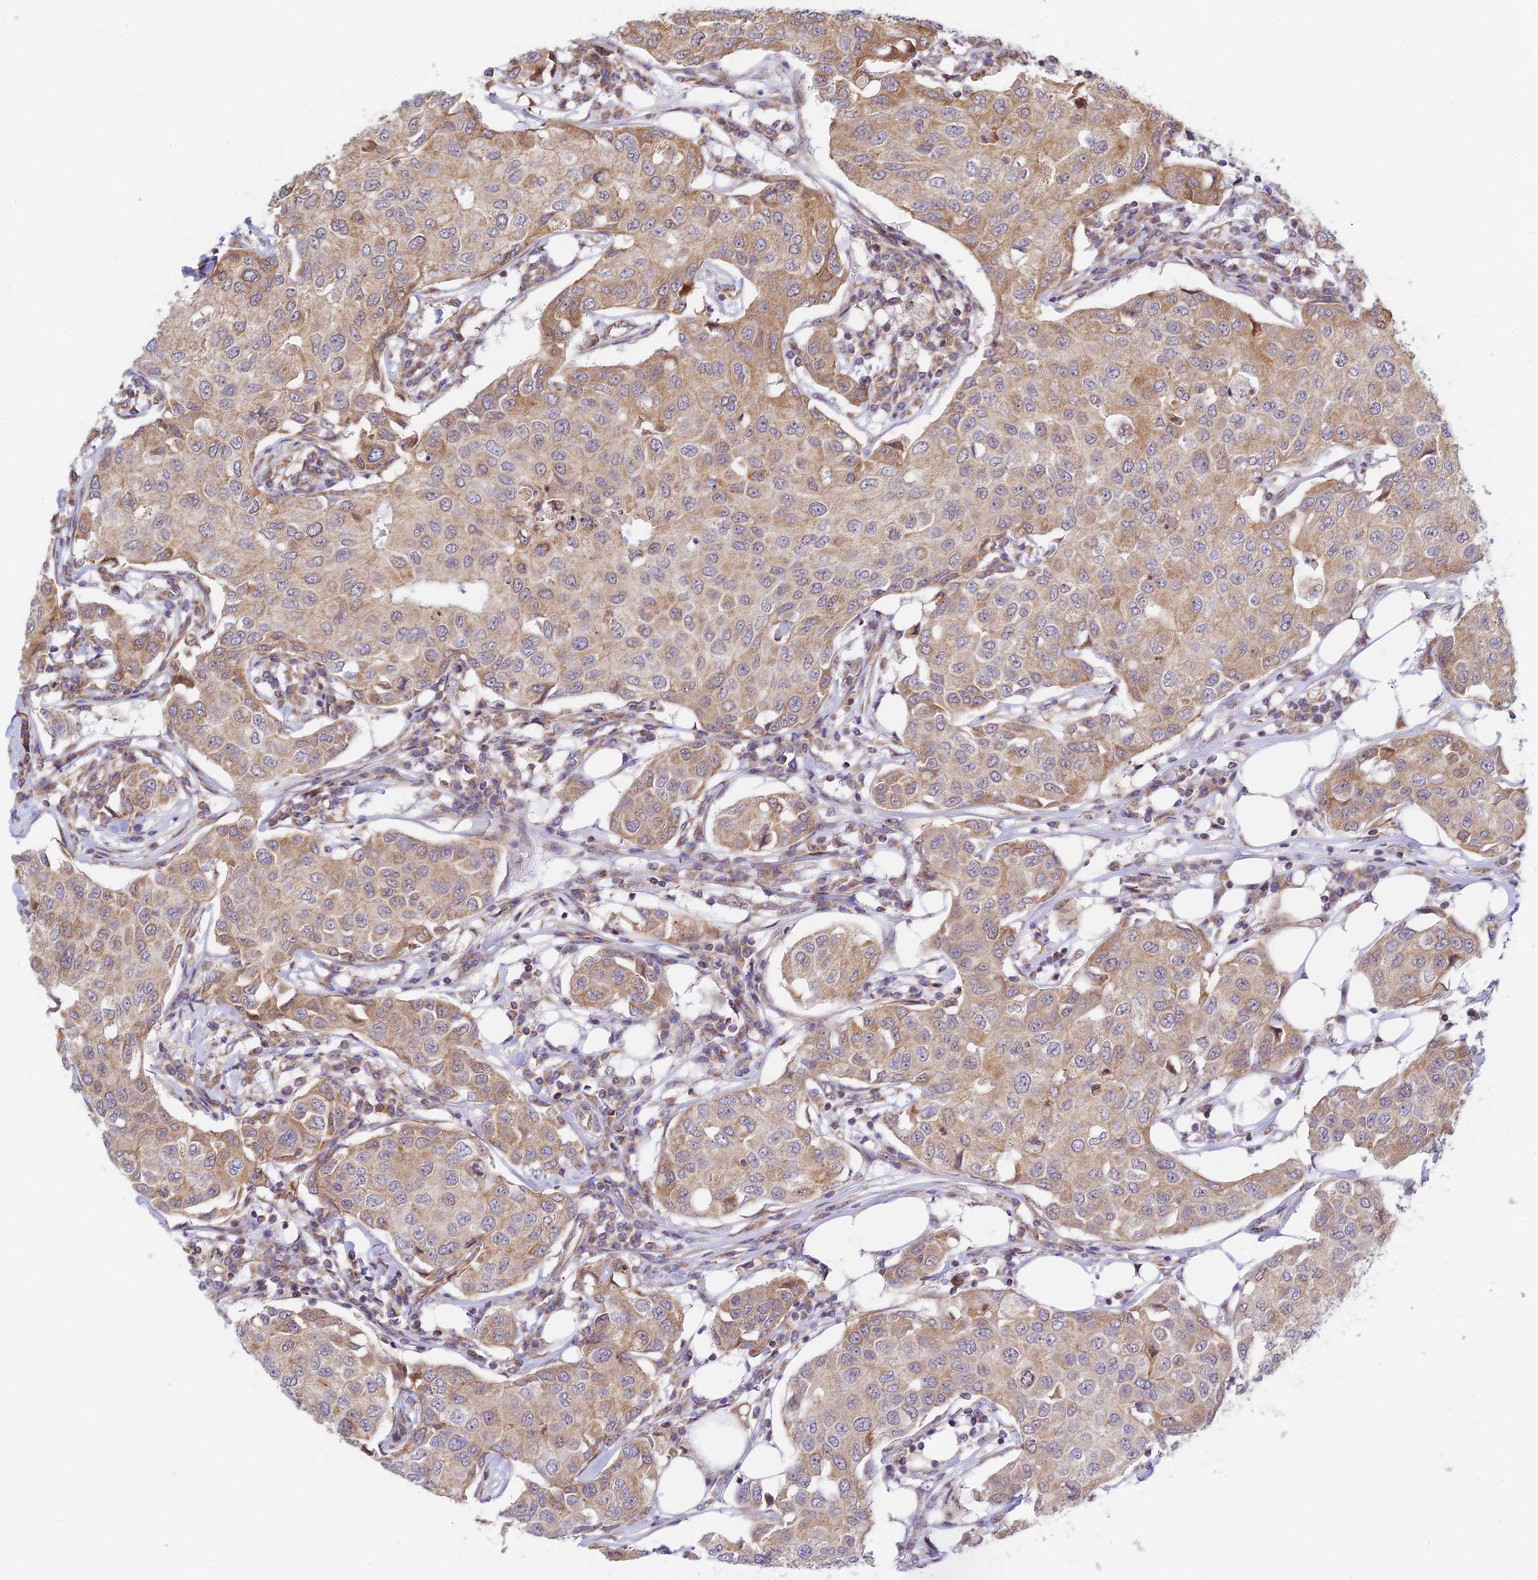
{"staining": {"intensity": "weak", "quantity": ">75%", "location": "cytoplasmic/membranous"}, "tissue": "breast cancer", "cell_type": "Tumor cells", "image_type": "cancer", "snomed": [{"axis": "morphology", "description": "Duct carcinoma"}, {"axis": "topography", "description": "Breast"}], "caption": "Immunohistochemical staining of breast invasive ductal carcinoma reveals weak cytoplasmic/membranous protein positivity in approximately >75% of tumor cells. (IHC, brightfield microscopy, high magnification).", "gene": "HOOK2", "patient": {"sex": "female", "age": 80}}